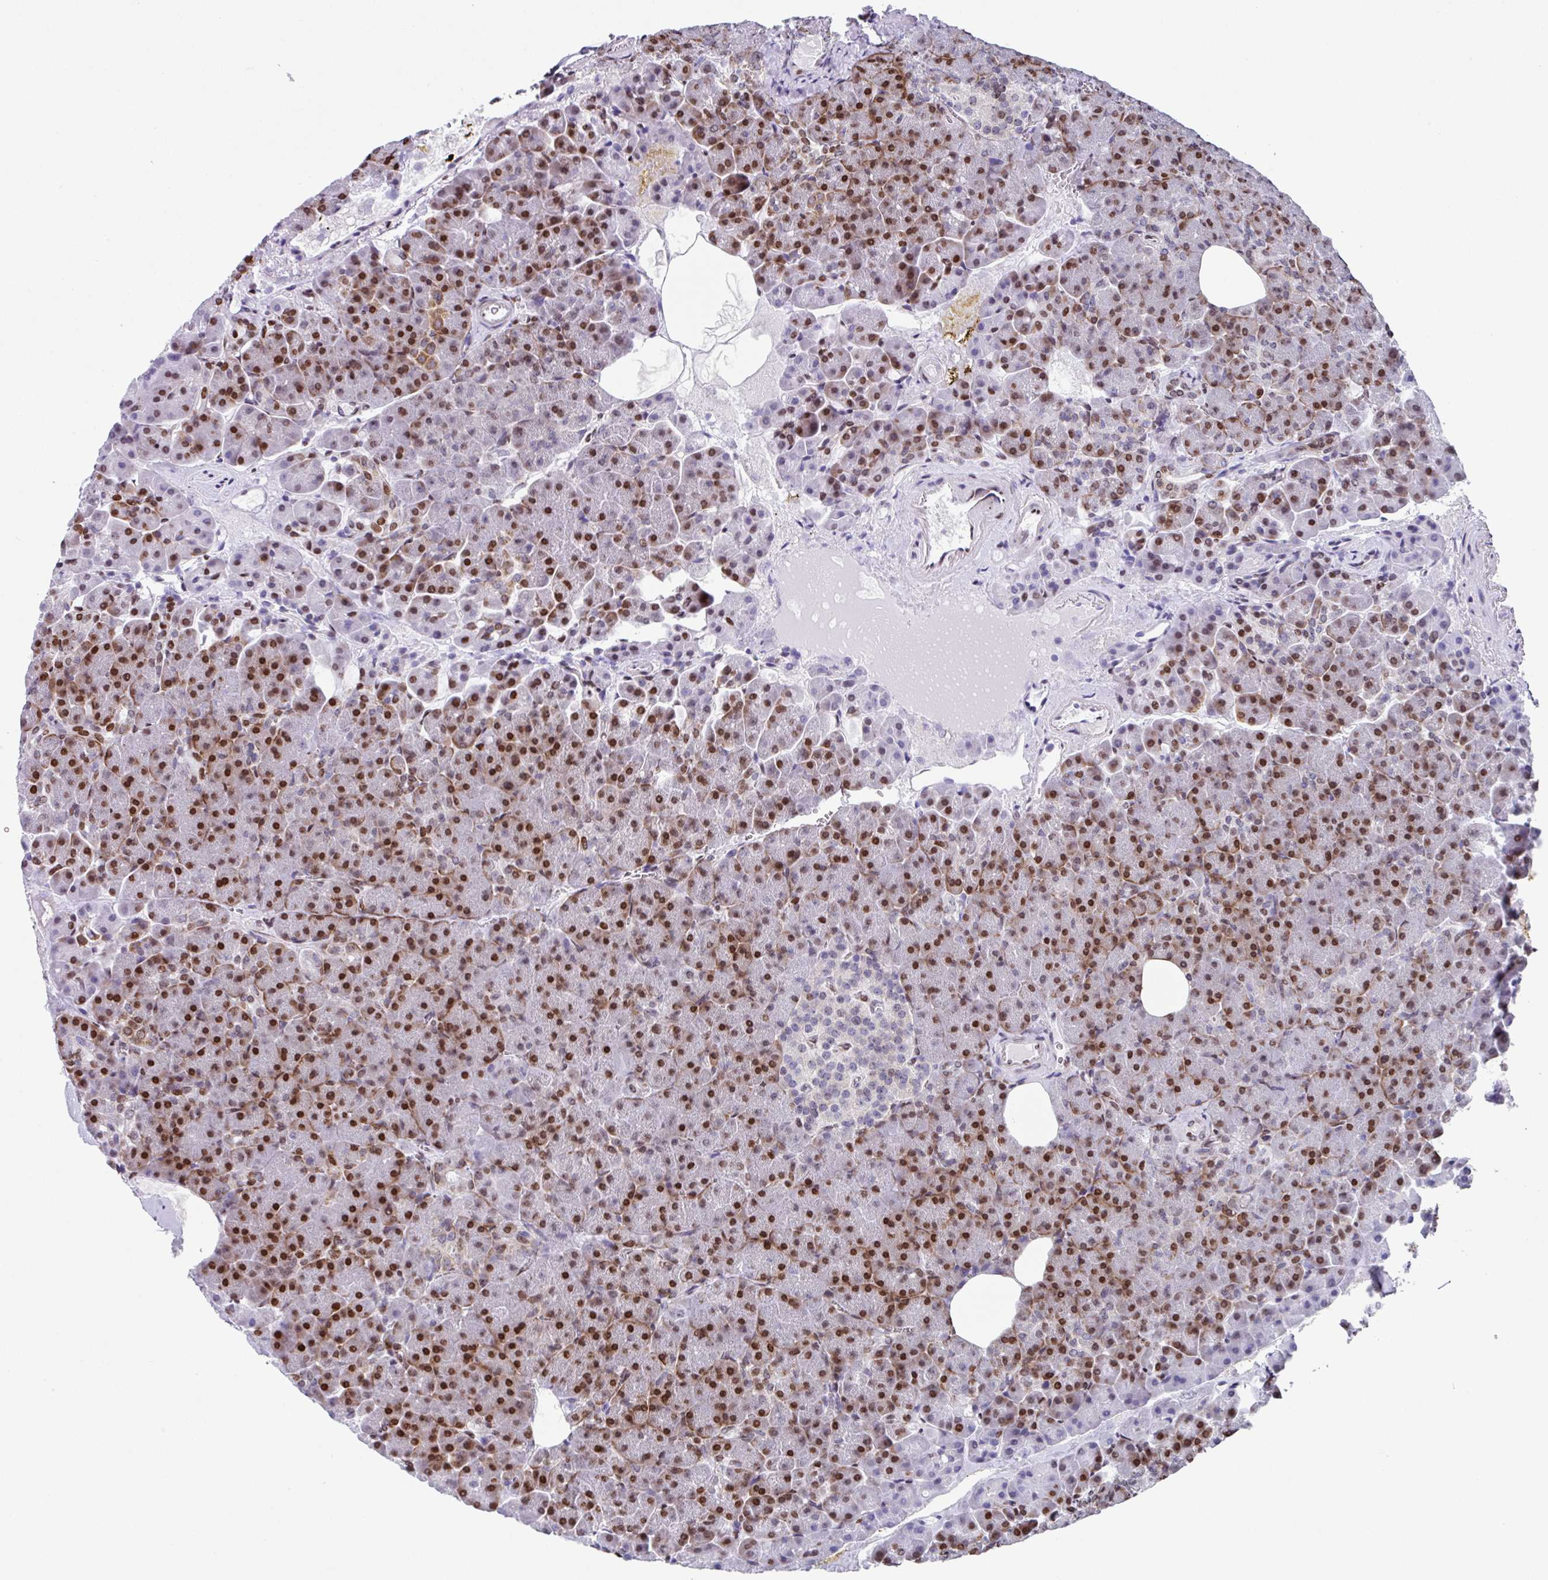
{"staining": {"intensity": "strong", "quantity": ">75%", "location": "nuclear"}, "tissue": "pancreas", "cell_type": "Exocrine glandular cells", "image_type": "normal", "snomed": [{"axis": "morphology", "description": "Normal tissue, NOS"}, {"axis": "topography", "description": "Pancreas"}], "caption": "Immunohistochemistry (IHC) staining of unremarkable pancreas, which shows high levels of strong nuclear staining in approximately >75% of exocrine glandular cells indicating strong nuclear protein staining. The staining was performed using DAB (3,3'-diaminobenzidine) (brown) for protein detection and nuclei were counterstained in hematoxylin (blue).", "gene": "TCF3", "patient": {"sex": "female", "age": 74}}